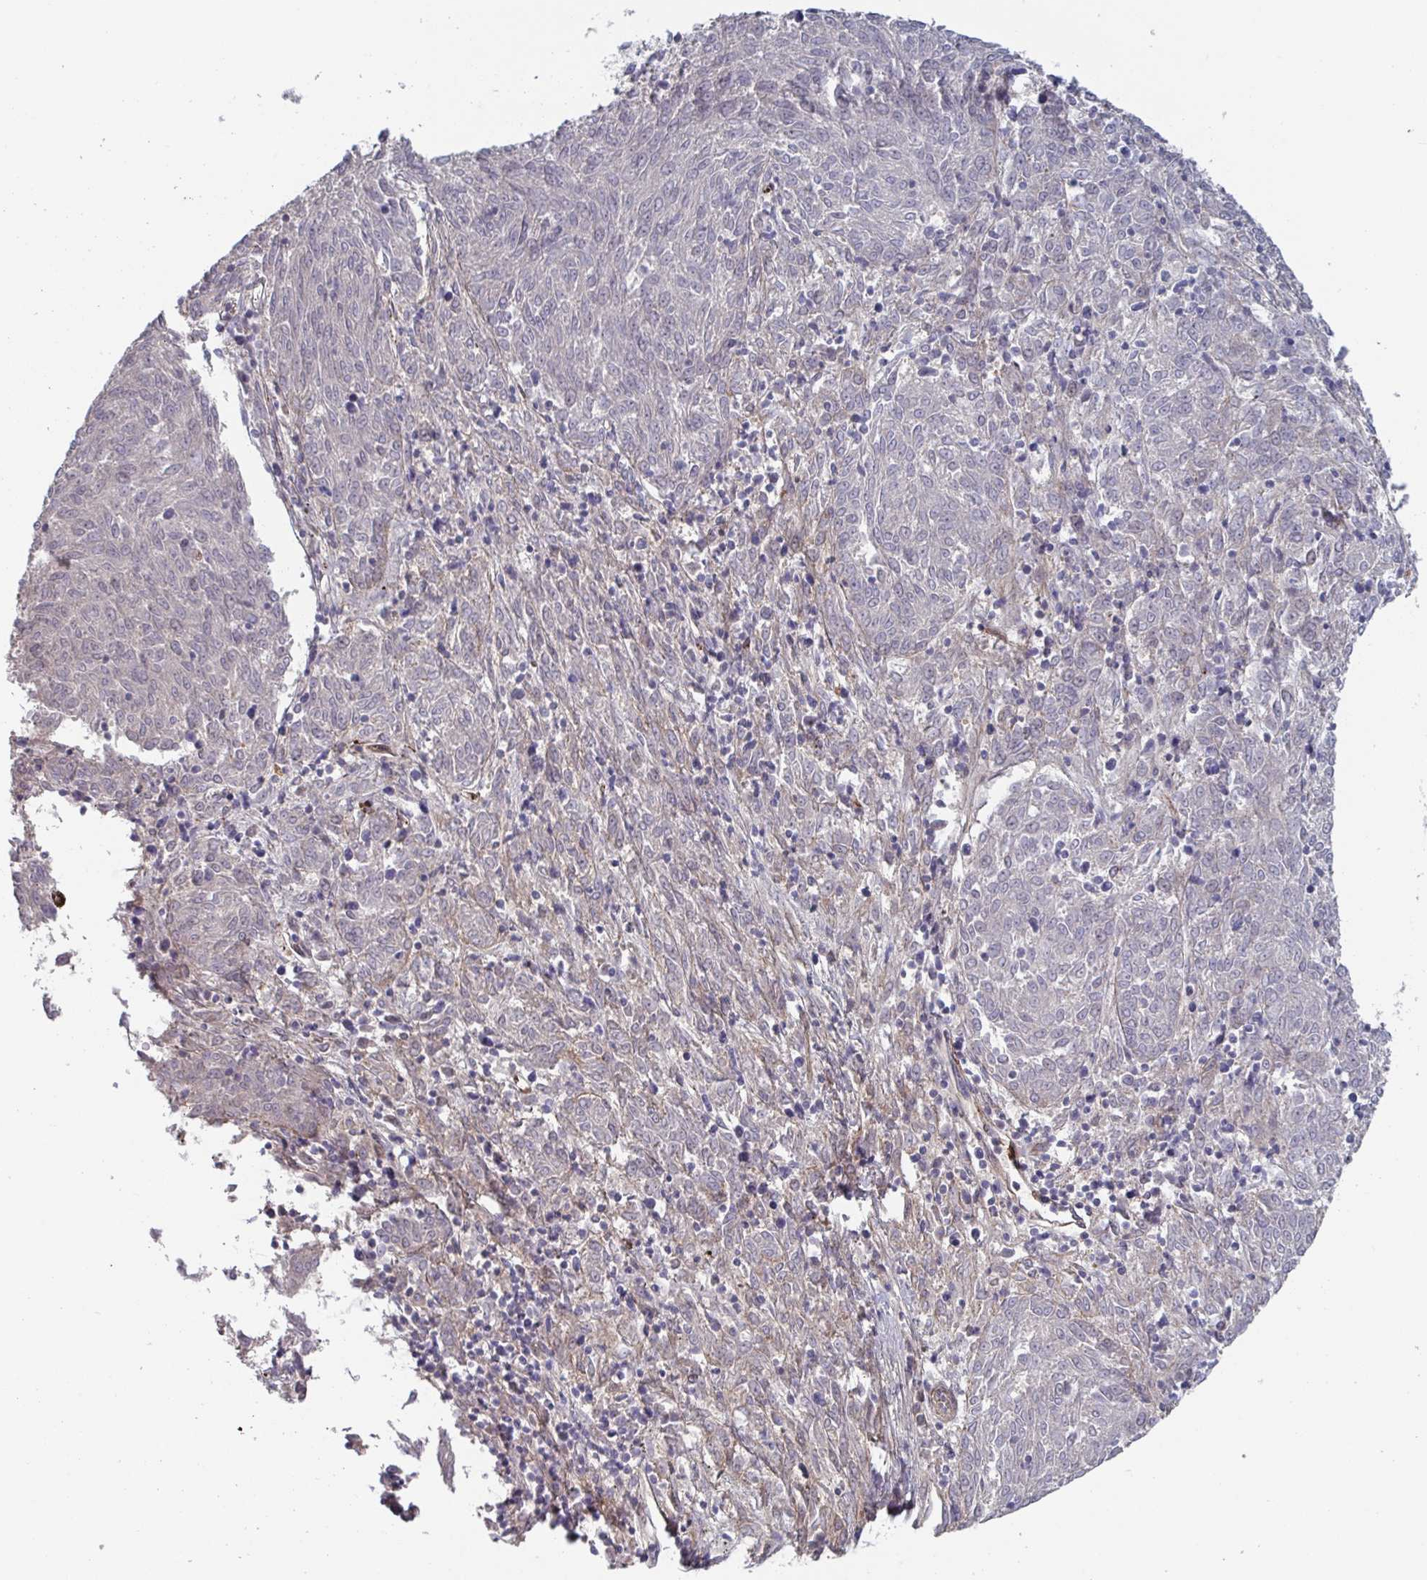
{"staining": {"intensity": "negative", "quantity": "none", "location": "none"}, "tissue": "melanoma", "cell_type": "Tumor cells", "image_type": "cancer", "snomed": [{"axis": "morphology", "description": "Malignant melanoma, NOS"}, {"axis": "topography", "description": "Skin"}], "caption": "A high-resolution micrograph shows IHC staining of melanoma, which reveals no significant expression in tumor cells.", "gene": "STK26", "patient": {"sex": "female", "age": 72}}